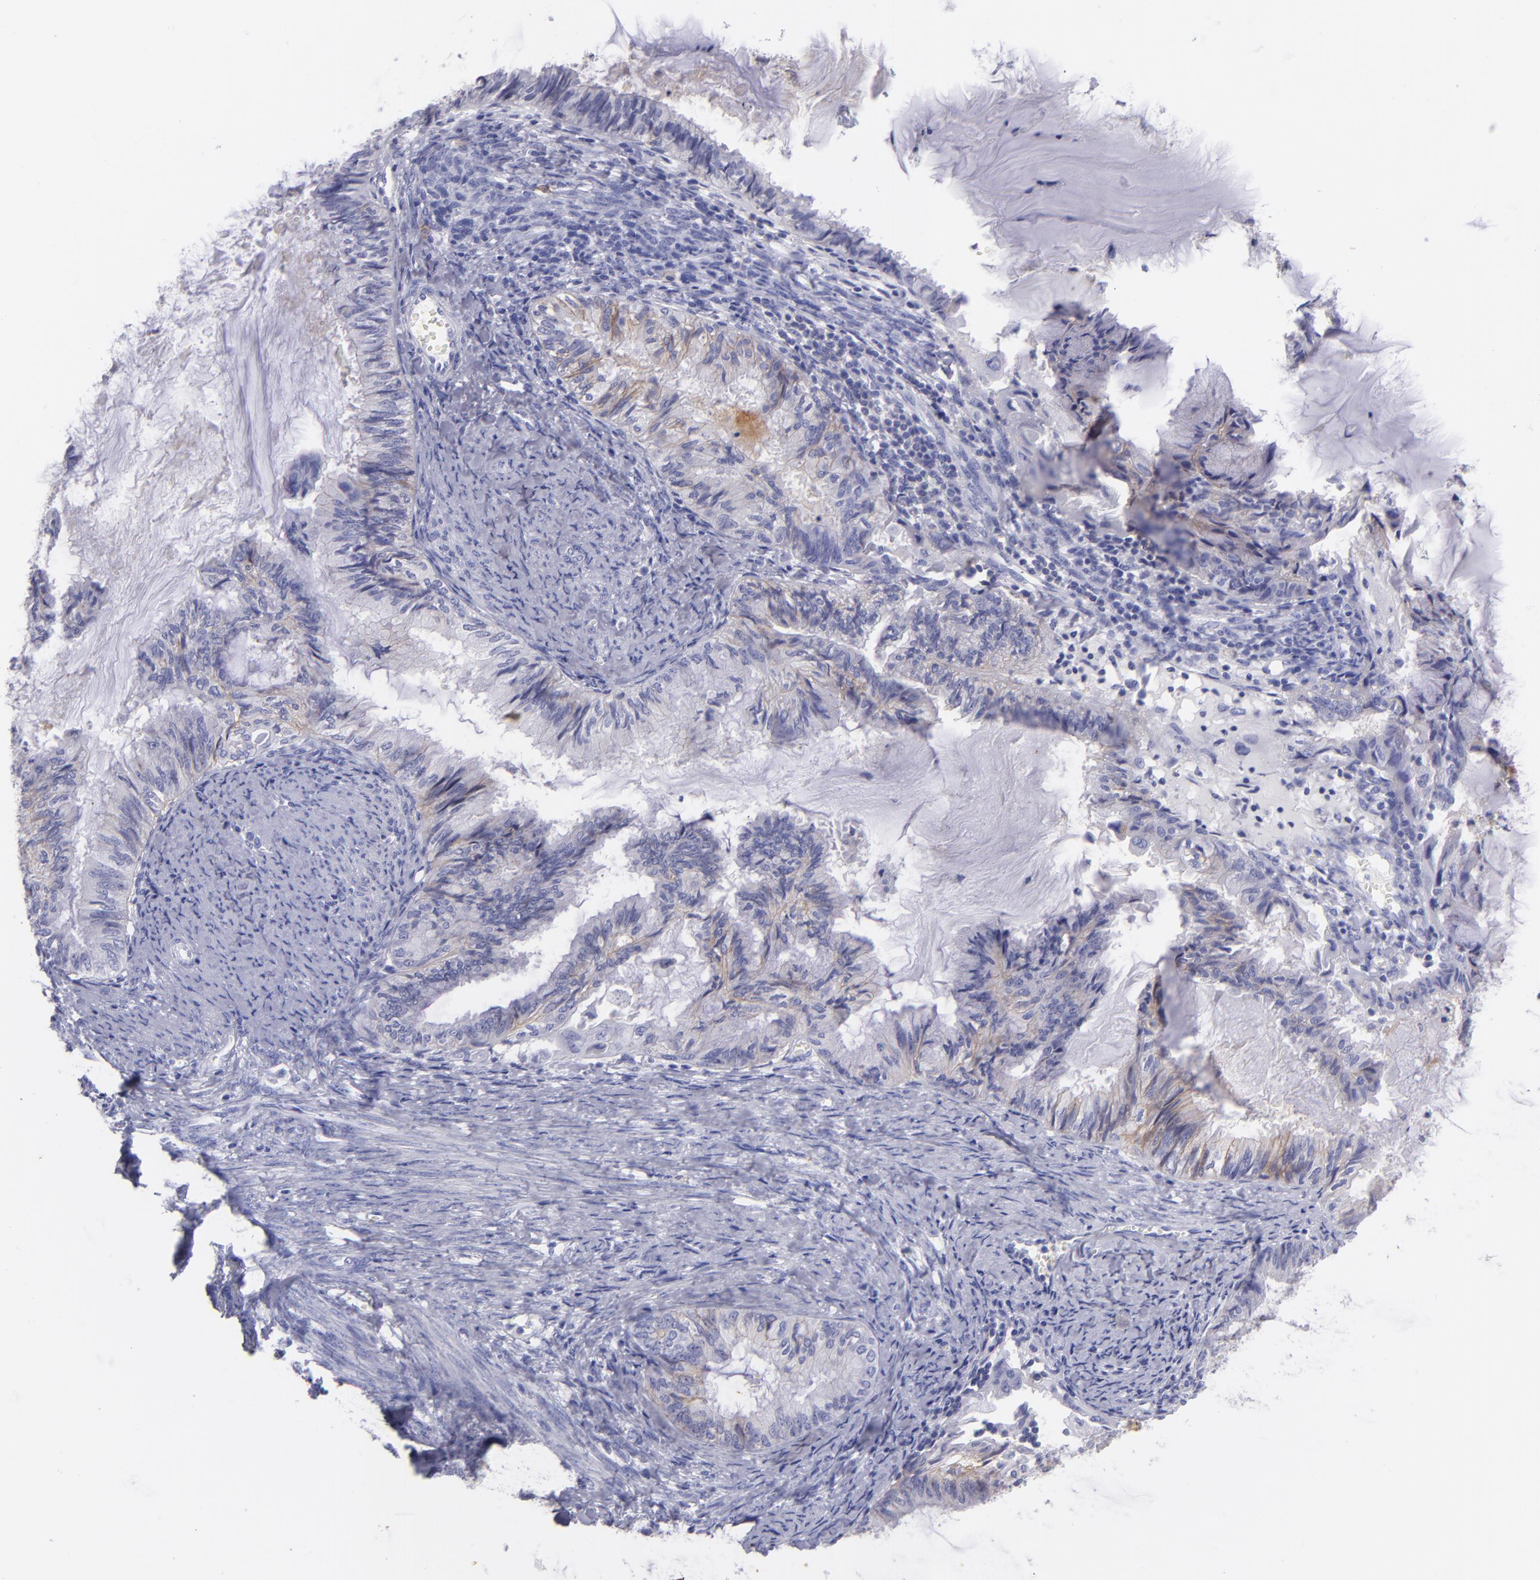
{"staining": {"intensity": "weak", "quantity": "<25%", "location": "cytoplasmic/membranous"}, "tissue": "endometrial cancer", "cell_type": "Tumor cells", "image_type": "cancer", "snomed": [{"axis": "morphology", "description": "Adenocarcinoma, NOS"}, {"axis": "topography", "description": "Endometrium"}], "caption": "IHC image of neoplastic tissue: adenocarcinoma (endometrial) stained with DAB (3,3'-diaminobenzidine) displays no significant protein positivity in tumor cells.", "gene": "CD82", "patient": {"sex": "female", "age": 86}}